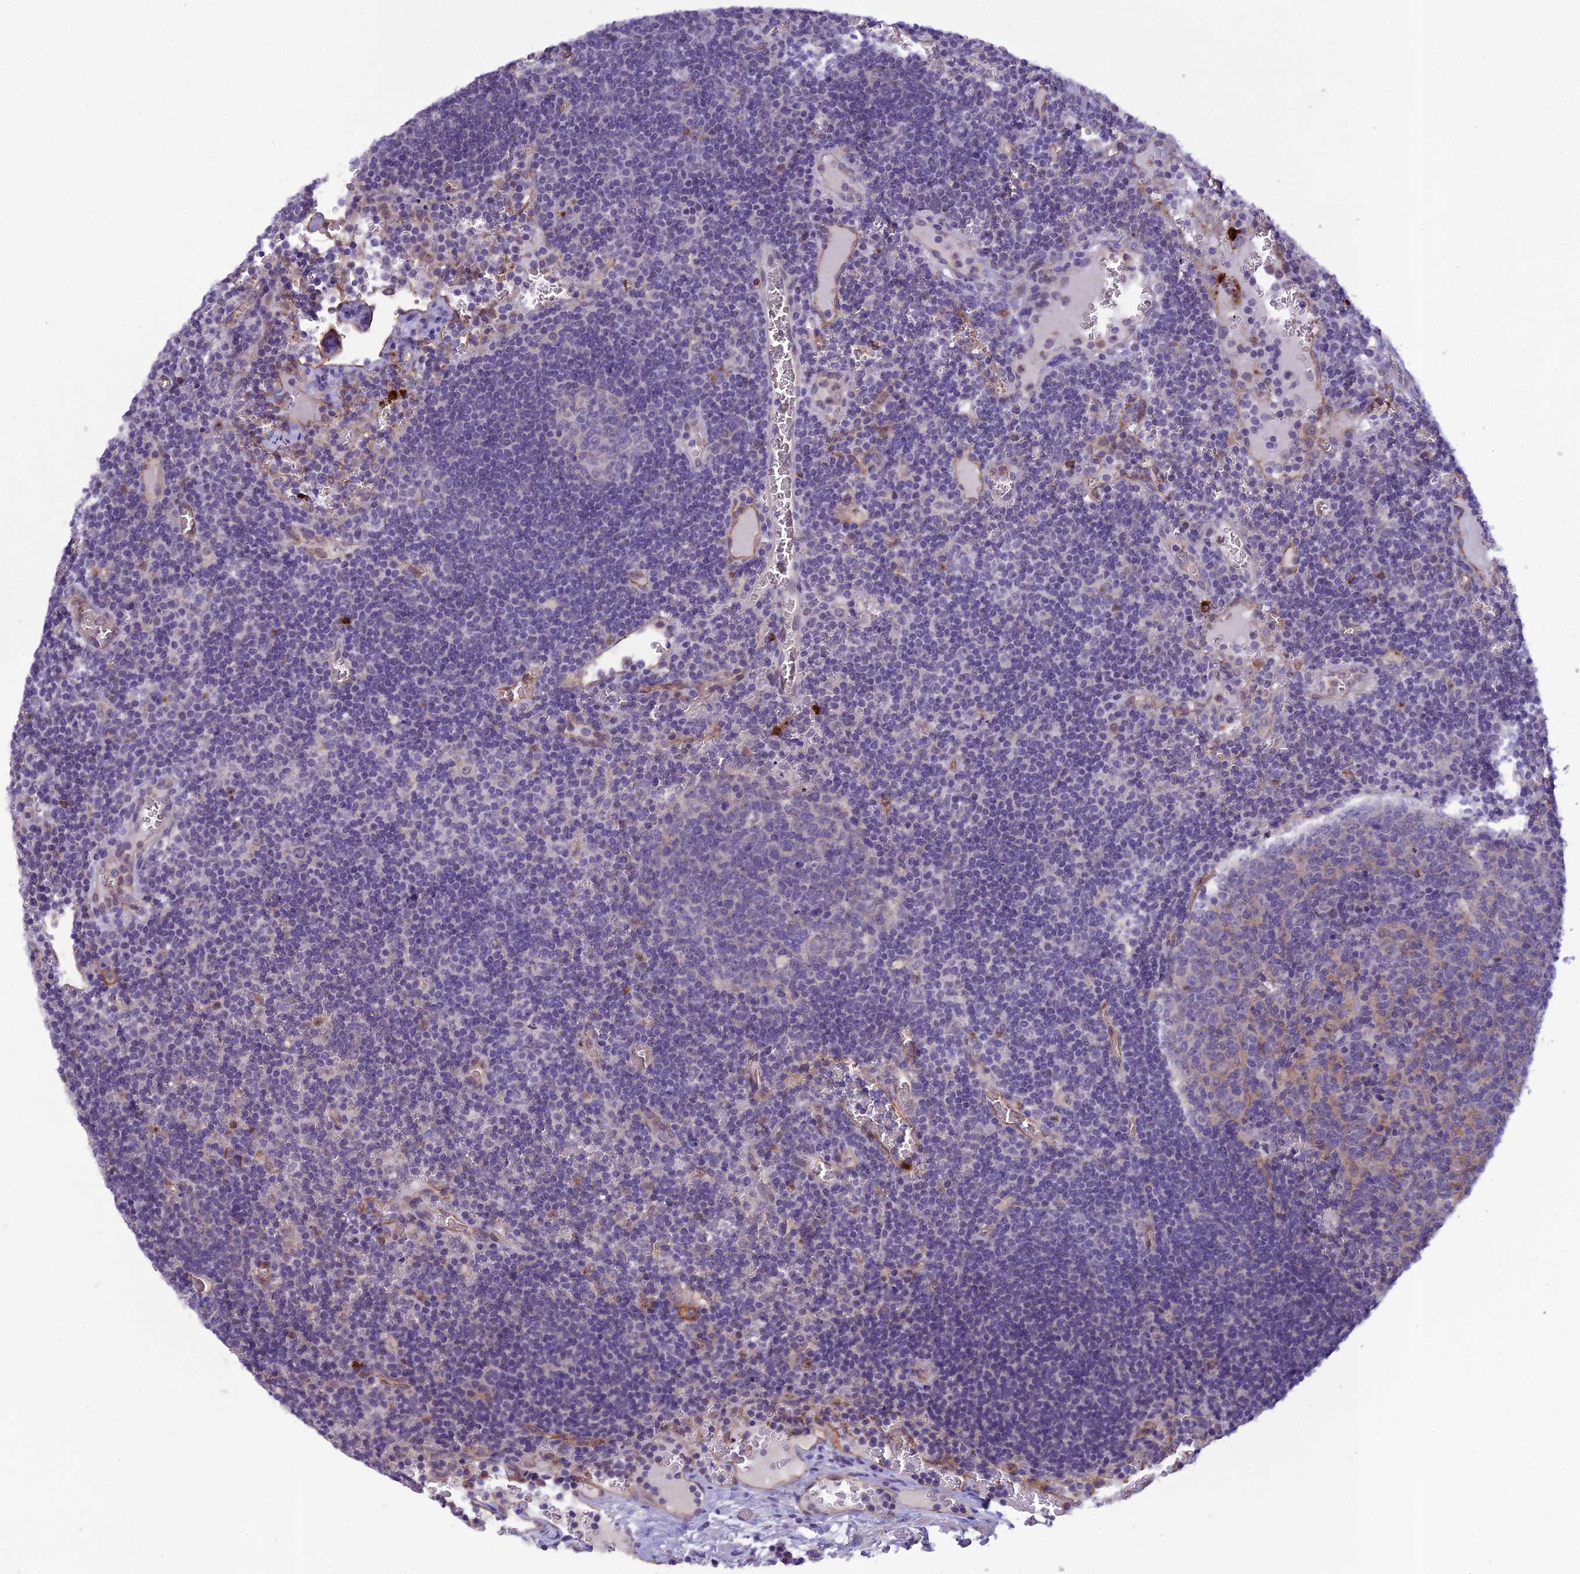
{"staining": {"intensity": "negative", "quantity": "none", "location": "none"}, "tissue": "lymph node", "cell_type": "Germinal center cells", "image_type": "normal", "snomed": [{"axis": "morphology", "description": "Normal tissue, NOS"}, {"axis": "topography", "description": "Lymph node"}], "caption": "IHC of unremarkable human lymph node displays no expression in germinal center cells.", "gene": "BBS7", "patient": {"sex": "female", "age": 73}}